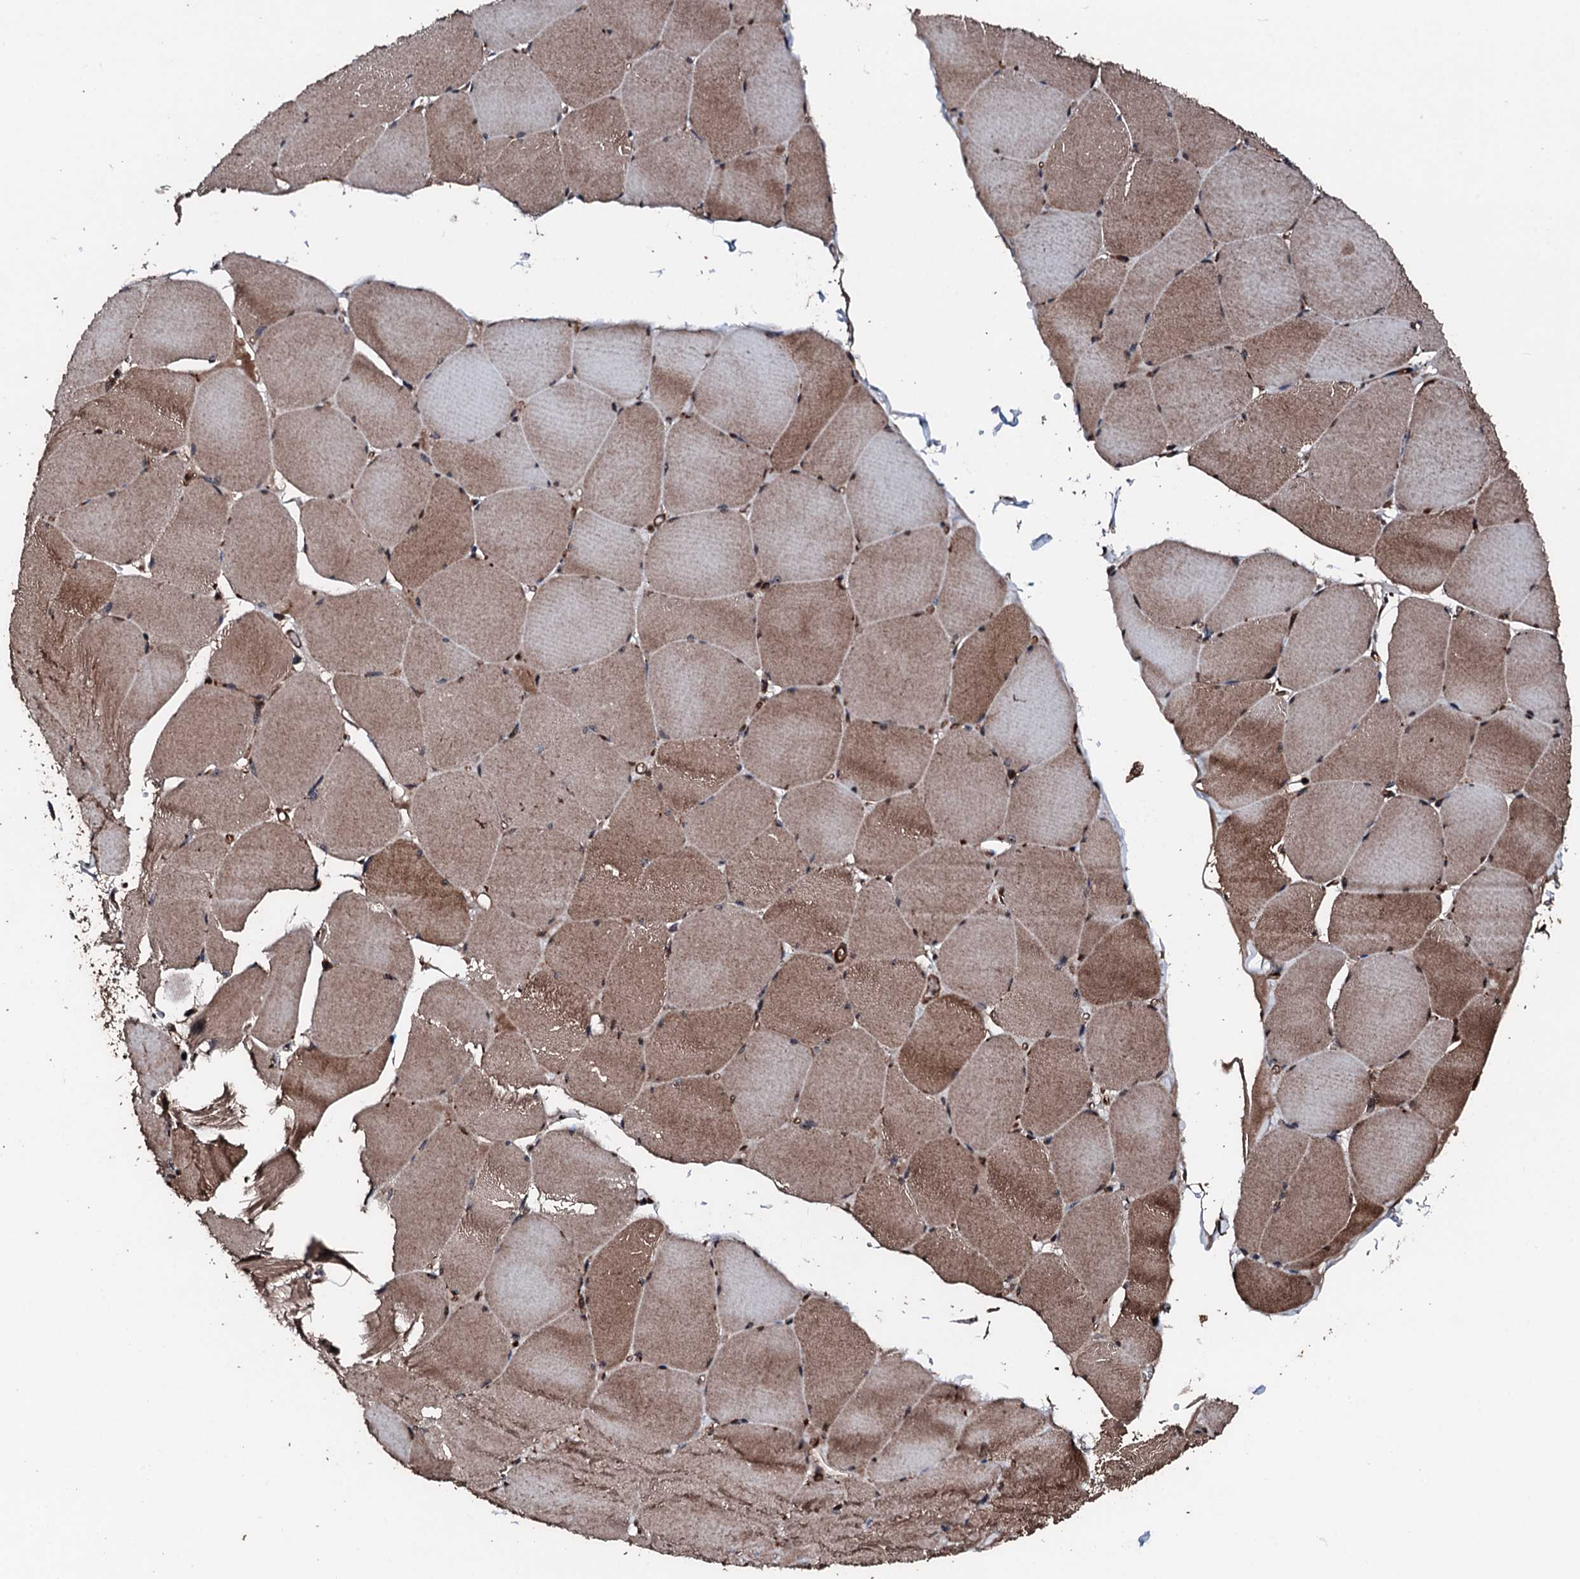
{"staining": {"intensity": "moderate", "quantity": ">75%", "location": "cytoplasmic/membranous"}, "tissue": "skeletal muscle", "cell_type": "Myocytes", "image_type": "normal", "snomed": [{"axis": "morphology", "description": "Normal tissue, NOS"}, {"axis": "topography", "description": "Skeletal muscle"}, {"axis": "topography", "description": "Head-Neck"}], "caption": "Immunohistochemistry (IHC) staining of normal skeletal muscle, which displays medium levels of moderate cytoplasmic/membranous expression in about >75% of myocytes indicating moderate cytoplasmic/membranous protein positivity. The staining was performed using DAB (3,3'-diaminobenzidine) (brown) for protein detection and nuclei were counterstained in hematoxylin (blue).", "gene": "KIF18A", "patient": {"sex": "male", "age": 66}}